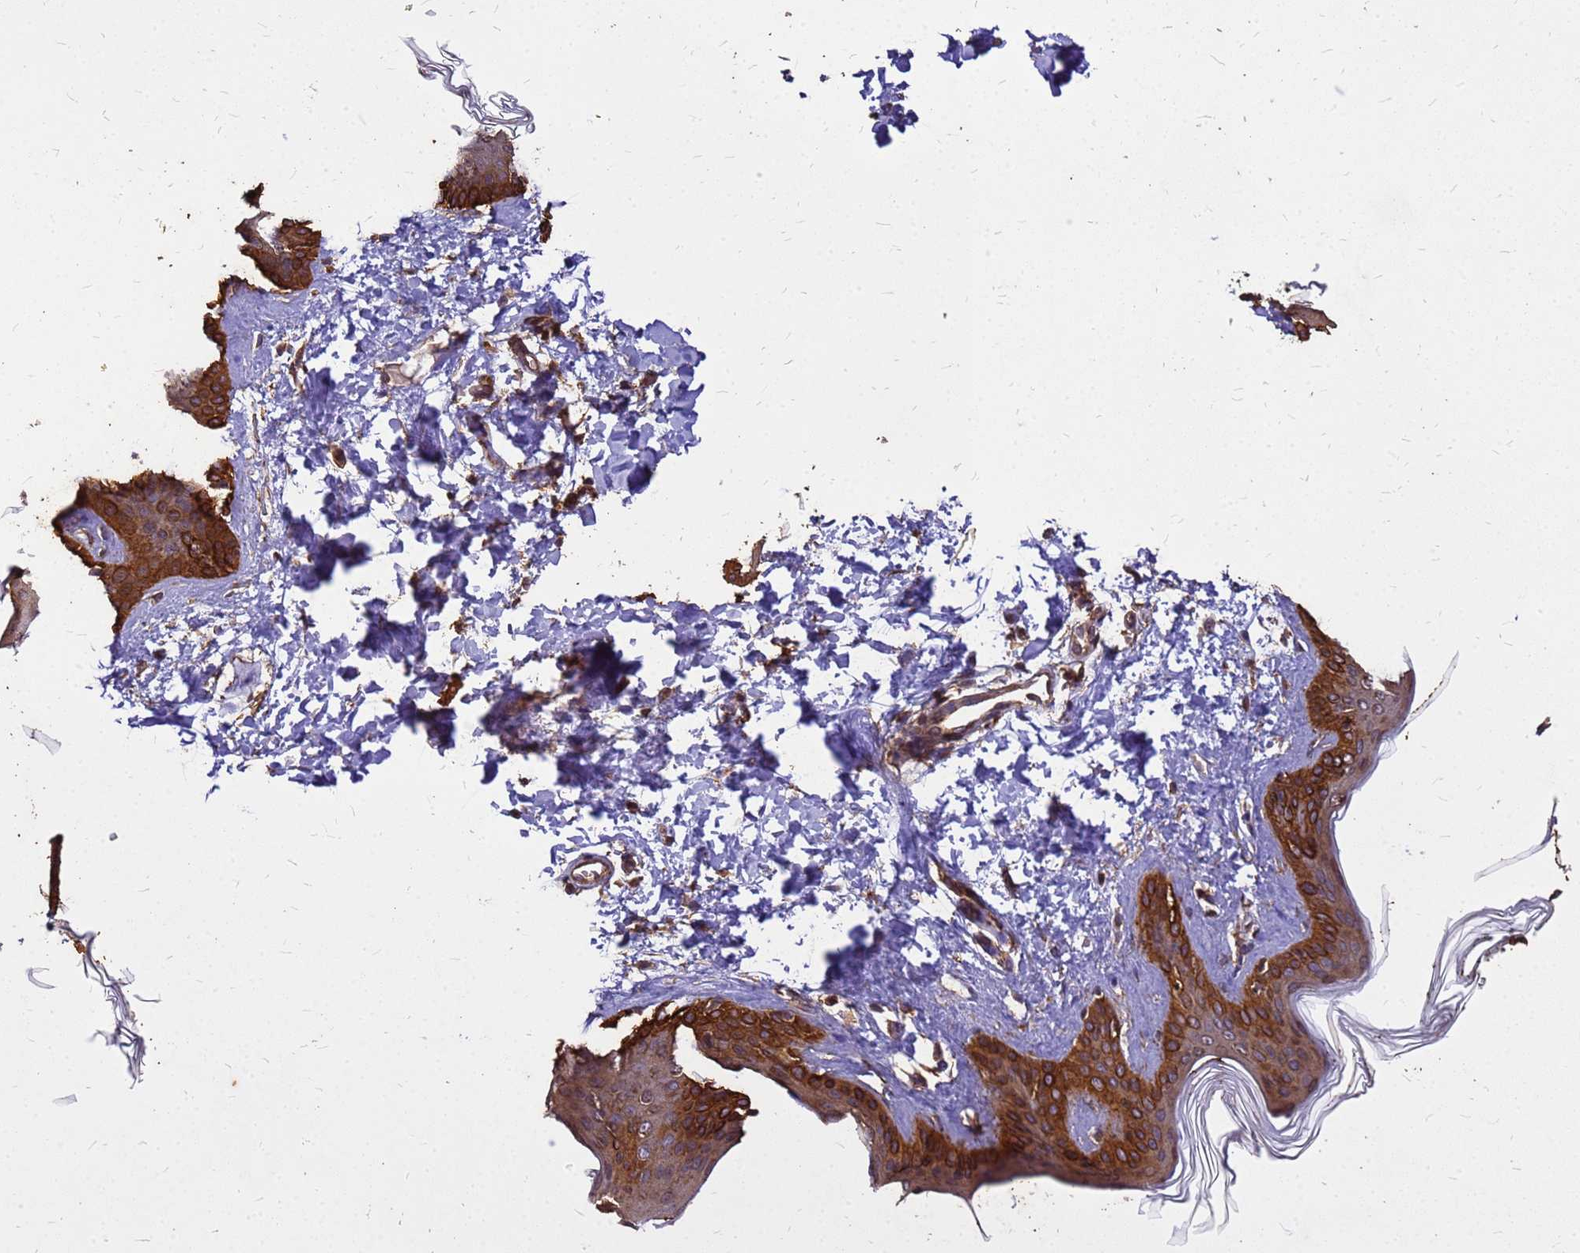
{"staining": {"intensity": "strong", "quantity": ">75%", "location": "cytoplasmic/membranous"}, "tissue": "skin", "cell_type": "Fibroblasts", "image_type": "normal", "snomed": [{"axis": "morphology", "description": "Normal tissue, NOS"}, {"axis": "topography", "description": "Skin"}], "caption": "An immunohistochemistry (IHC) photomicrograph of benign tissue is shown. Protein staining in brown highlights strong cytoplasmic/membranous positivity in skin within fibroblasts.", "gene": "ZNF618", "patient": {"sex": "female", "age": 17}}